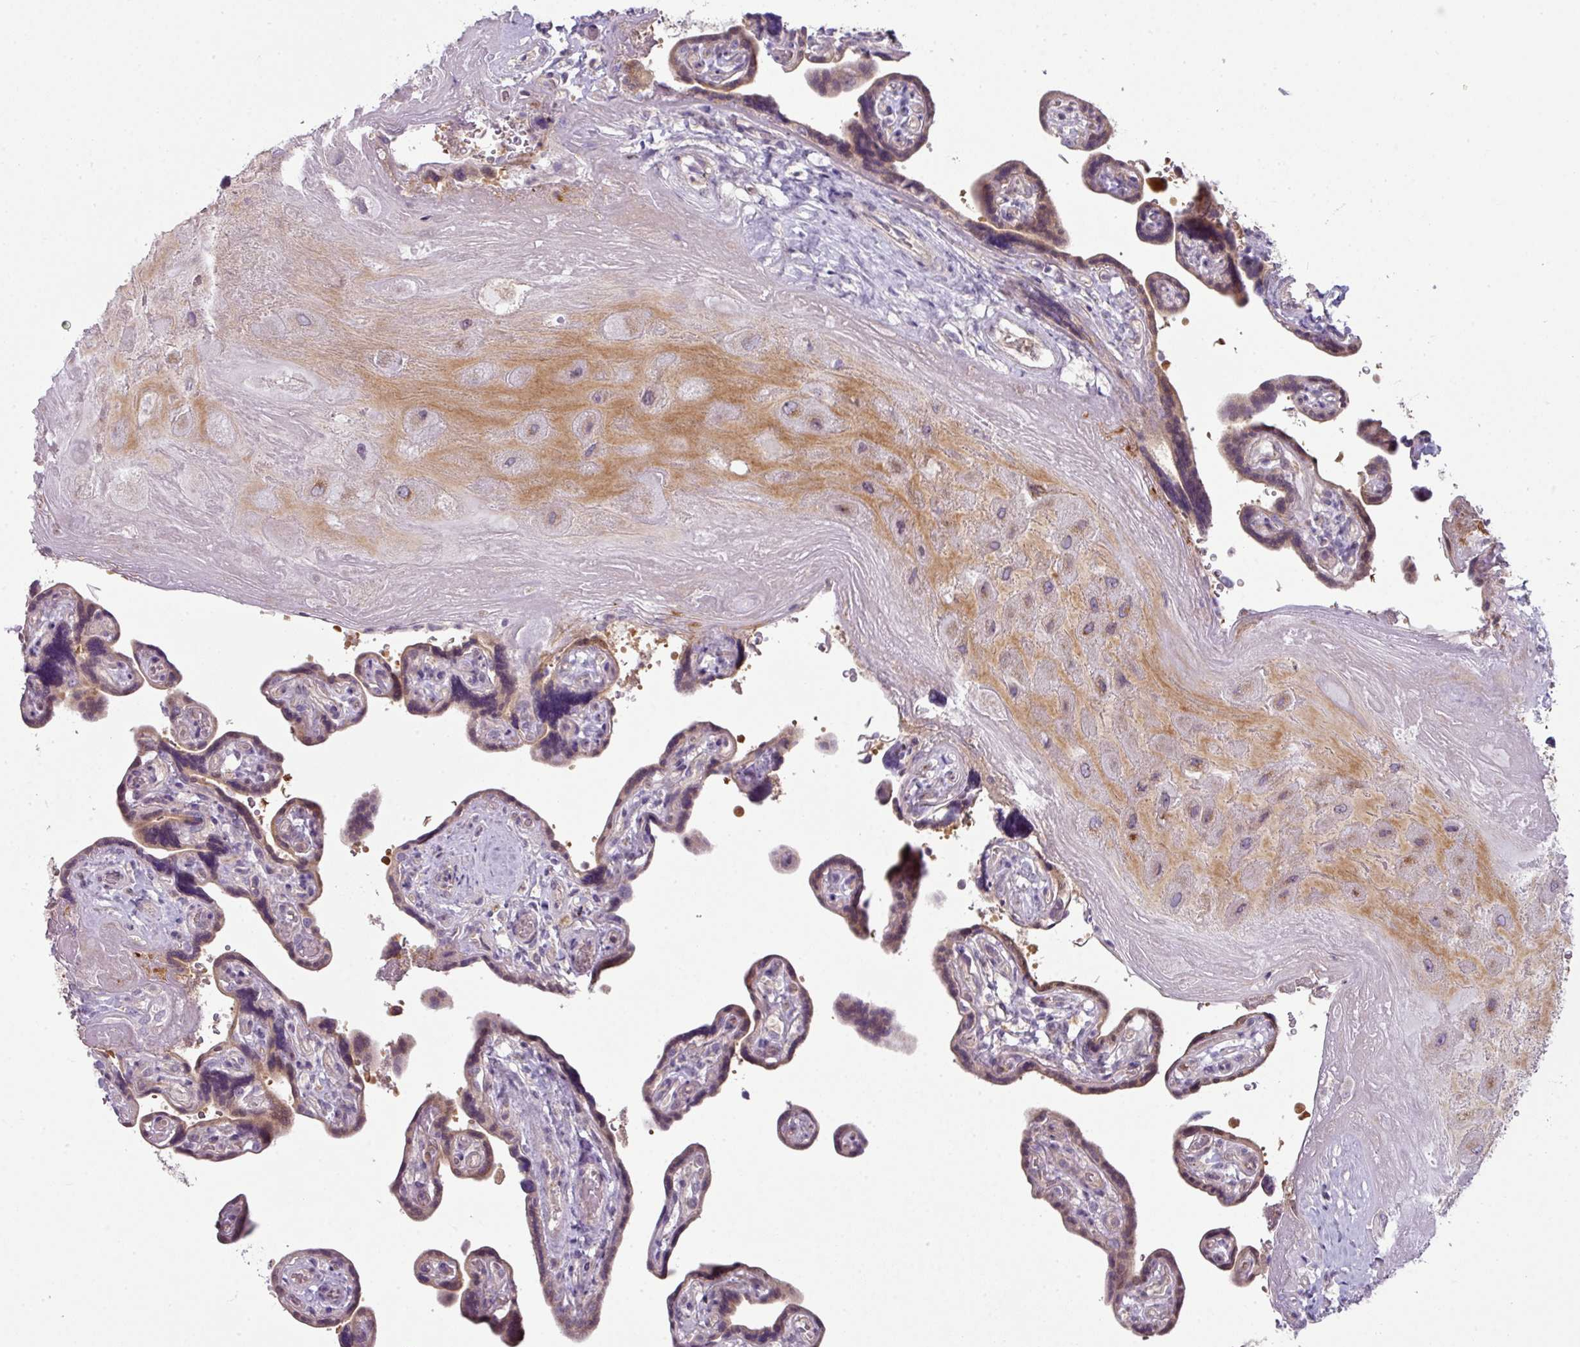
{"staining": {"intensity": "weak", "quantity": "25%-75%", "location": "nuclear"}, "tissue": "placenta", "cell_type": "Decidual cells", "image_type": "normal", "snomed": [{"axis": "morphology", "description": "Normal tissue, NOS"}, {"axis": "topography", "description": "Placenta"}], "caption": "About 25%-75% of decidual cells in normal human placenta exhibit weak nuclear protein positivity as visualized by brown immunohistochemical staining.", "gene": "STAT5A", "patient": {"sex": "female", "age": 32}}